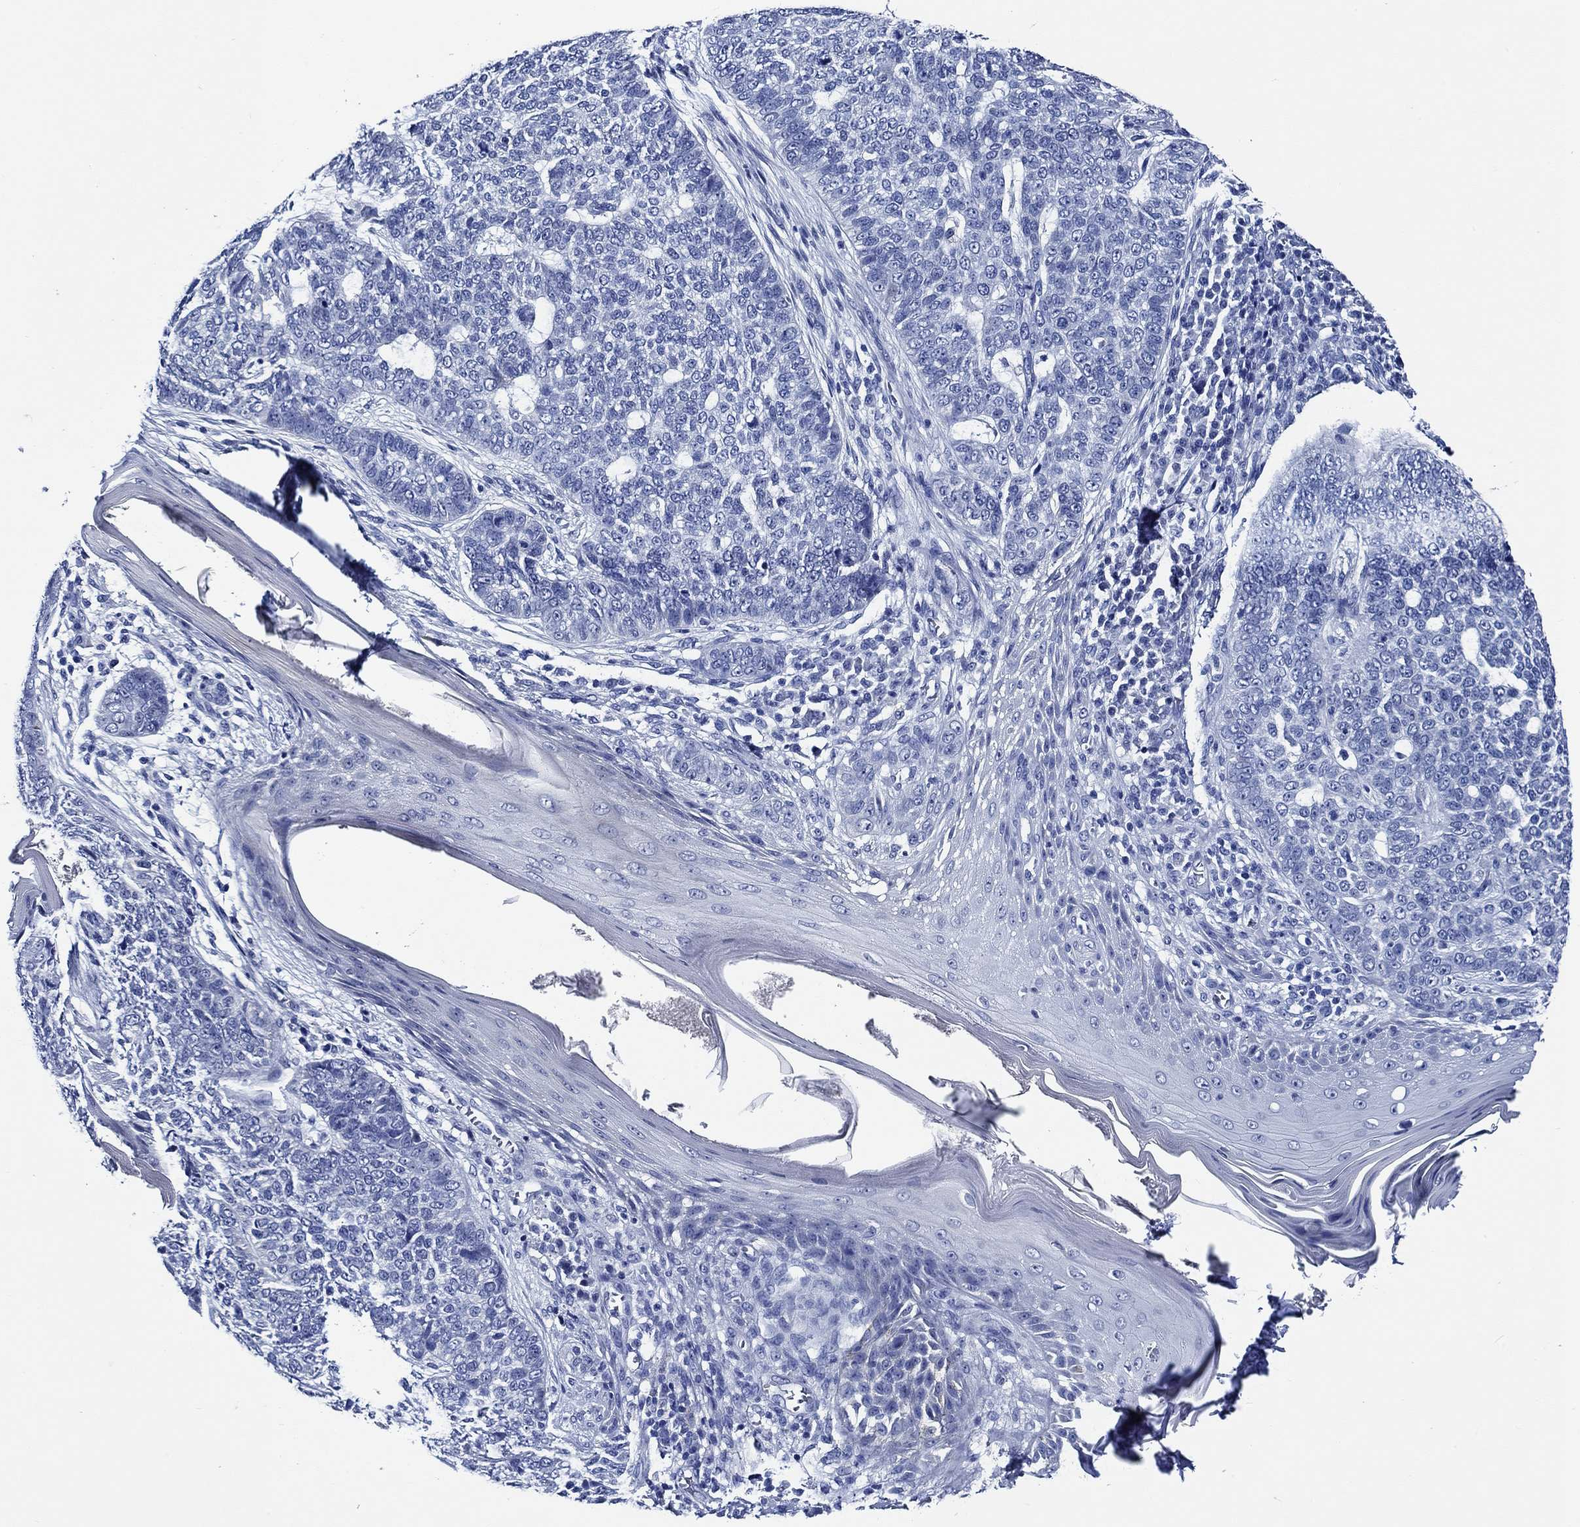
{"staining": {"intensity": "negative", "quantity": "none", "location": "none"}, "tissue": "skin cancer", "cell_type": "Tumor cells", "image_type": "cancer", "snomed": [{"axis": "morphology", "description": "Basal cell carcinoma"}, {"axis": "topography", "description": "Skin"}], "caption": "Immunohistochemistry (IHC) image of neoplastic tissue: skin basal cell carcinoma stained with DAB exhibits no significant protein positivity in tumor cells.", "gene": "WDR62", "patient": {"sex": "female", "age": 69}}